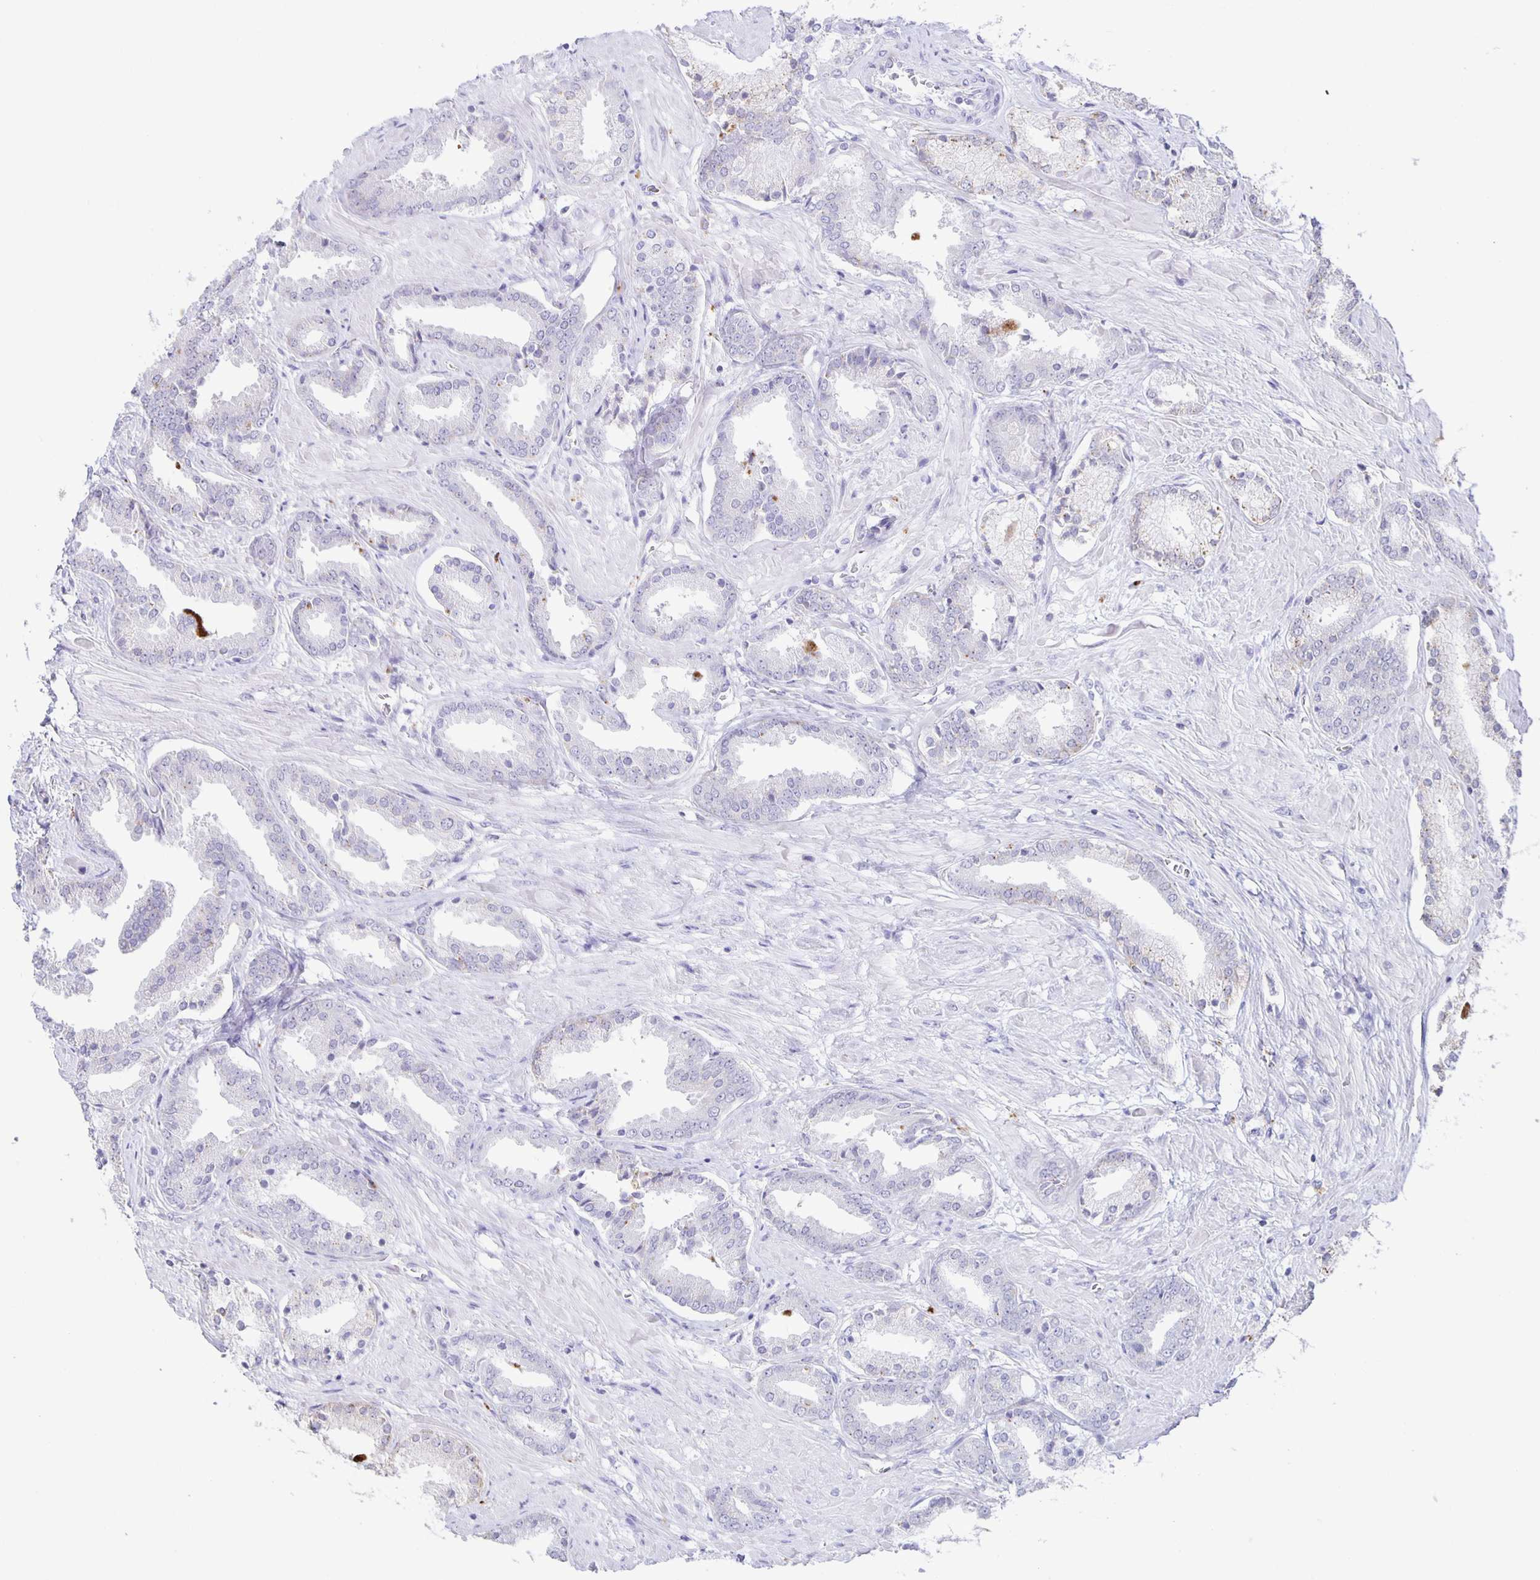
{"staining": {"intensity": "moderate", "quantity": "<25%", "location": "cytoplasmic/membranous"}, "tissue": "prostate cancer", "cell_type": "Tumor cells", "image_type": "cancer", "snomed": [{"axis": "morphology", "description": "Adenocarcinoma, High grade"}, {"axis": "topography", "description": "Prostate"}], "caption": "Prostate cancer (high-grade adenocarcinoma) stained with DAB IHC reveals low levels of moderate cytoplasmic/membranous positivity in approximately <25% of tumor cells. The protein of interest is stained brown, and the nuclei are stained in blue (DAB IHC with brightfield microscopy, high magnification).", "gene": "LIPA", "patient": {"sex": "male", "age": 56}}